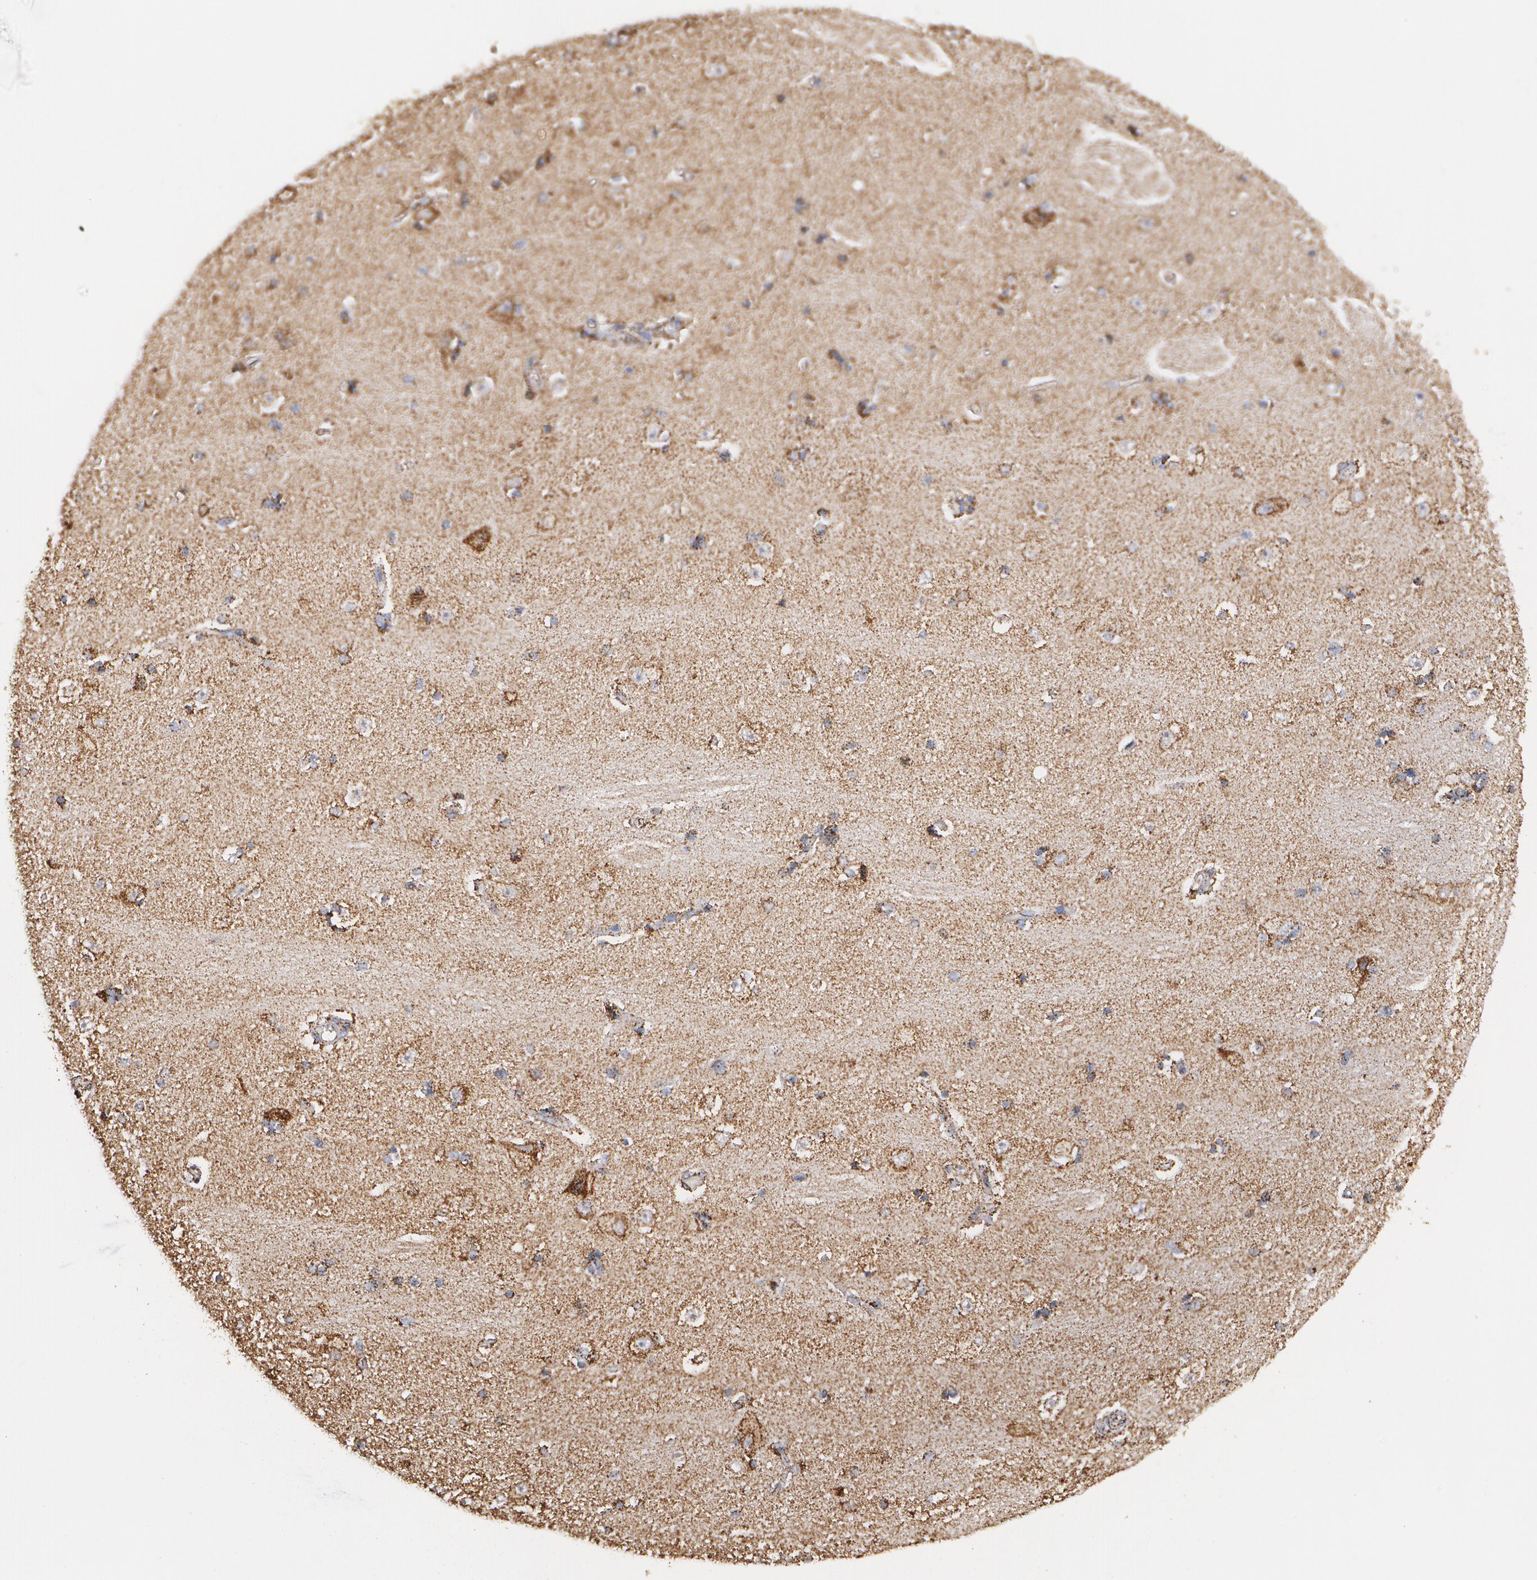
{"staining": {"intensity": "moderate", "quantity": ">75%", "location": "cytoplasmic/membranous"}, "tissue": "hippocampus", "cell_type": "Glial cells", "image_type": "normal", "snomed": [{"axis": "morphology", "description": "Normal tissue, NOS"}, {"axis": "topography", "description": "Hippocampus"}], "caption": "About >75% of glial cells in benign human hippocampus reveal moderate cytoplasmic/membranous protein staining as visualized by brown immunohistochemical staining.", "gene": "HSPD1", "patient": {"sex": "female", "age": 54}}